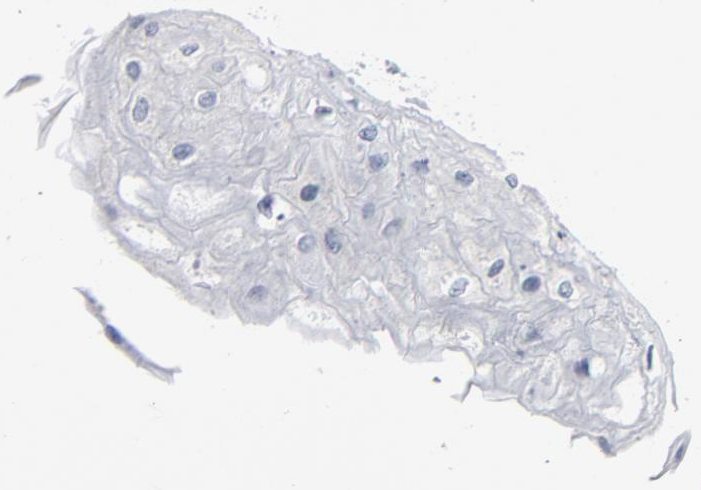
{"staining": {"intensity": "negative", "quantity": "none", "location": "none"}, "tissue": "esophagus", "cell_type": "Squamous epithelial cells", "image_type": "normal", "snomed": [{"axis": "morphology", "description": "Normal tissue, NOS"}, {"axis": "topography", "description": "Esophagus"}], "caption": "High power microscopy image of an immunohistochemistry image of normal esophagus, revealing no significant positivity in squamous epithelial cells.", "gene": "GABPA", "patient": {"sex": "female", "age": 72}}